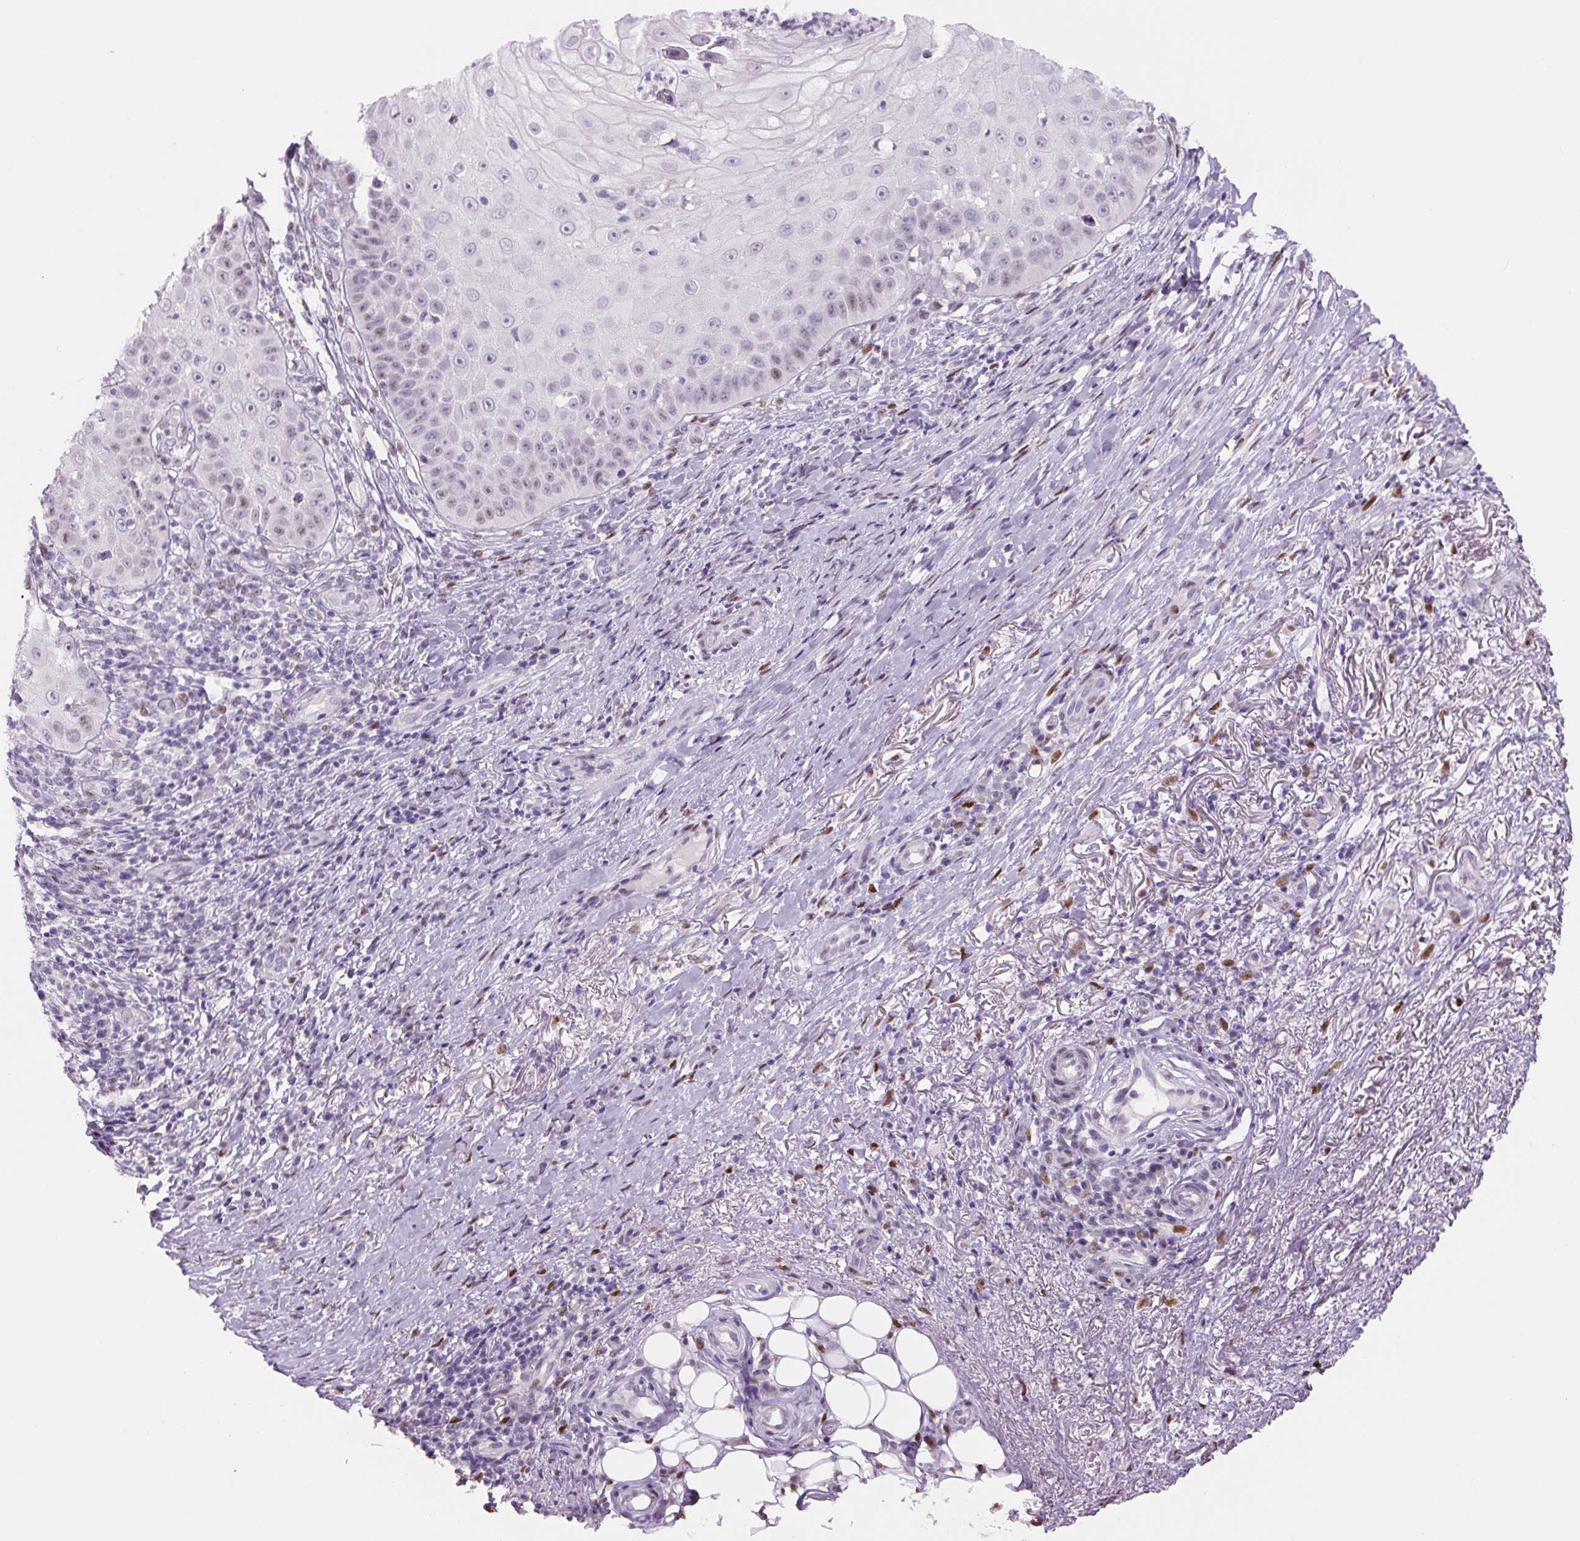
{"staining": {"intensity": "negative", "quantity": "none", "location": "none"}, "tissue": "skin cancer", "cell_type": "Tumor cells", "image_type": "cancer", "snomed": [{"axis": "morphology", "description": "Squamous cell carcinoma, NOS"}, {"axis": "topography", "description": "Skin"}], "caption": "Squamous cell carcinoma (skin) stained for a protein using immunohistochemistry (IHC) demonstrates no expression tumor cells.", "gene": "SIX1", "patient": {"sex": "male", "age": 70}}